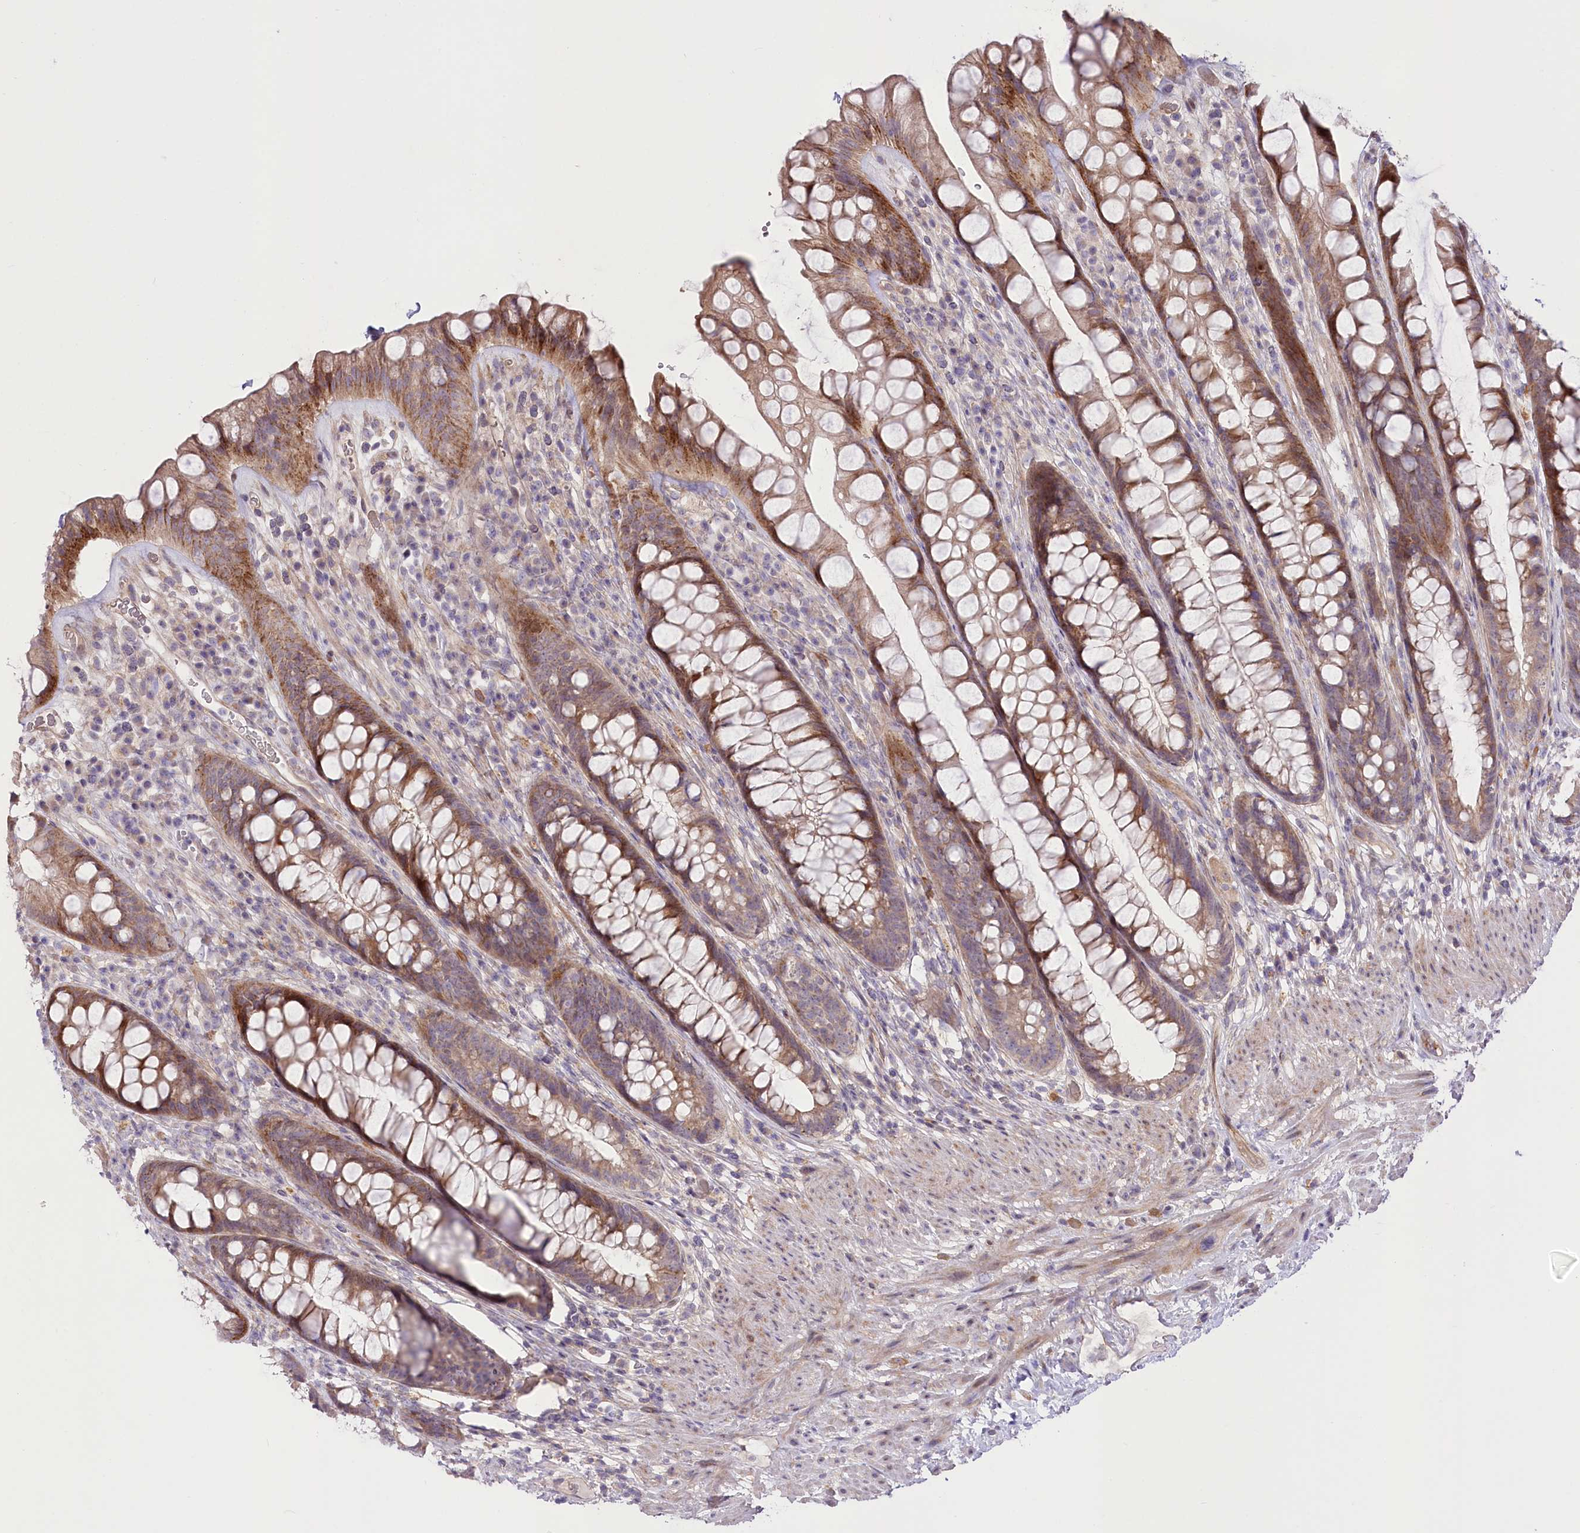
{"staining": {"intensity": "moderate", "quantity": ">75%", "location": "cytoplasmic/membranous"}, "tissue": "rectum", "cell_type": "Glandular cells", "image_type": "normal", "snomed": [{"axis": "morphology", "description": "Normal tissue, NOS"}, {"axis": "topography", "description": "Rectum"}], "caption": "Immunohistochemistry (DAB) staining of normal human rectum displays moderate cytoplasmic/membranous protein staining in about >75% of glandular cells.", "gene": "TRUB1", "patient": {"sex": "male", "age": 74}}